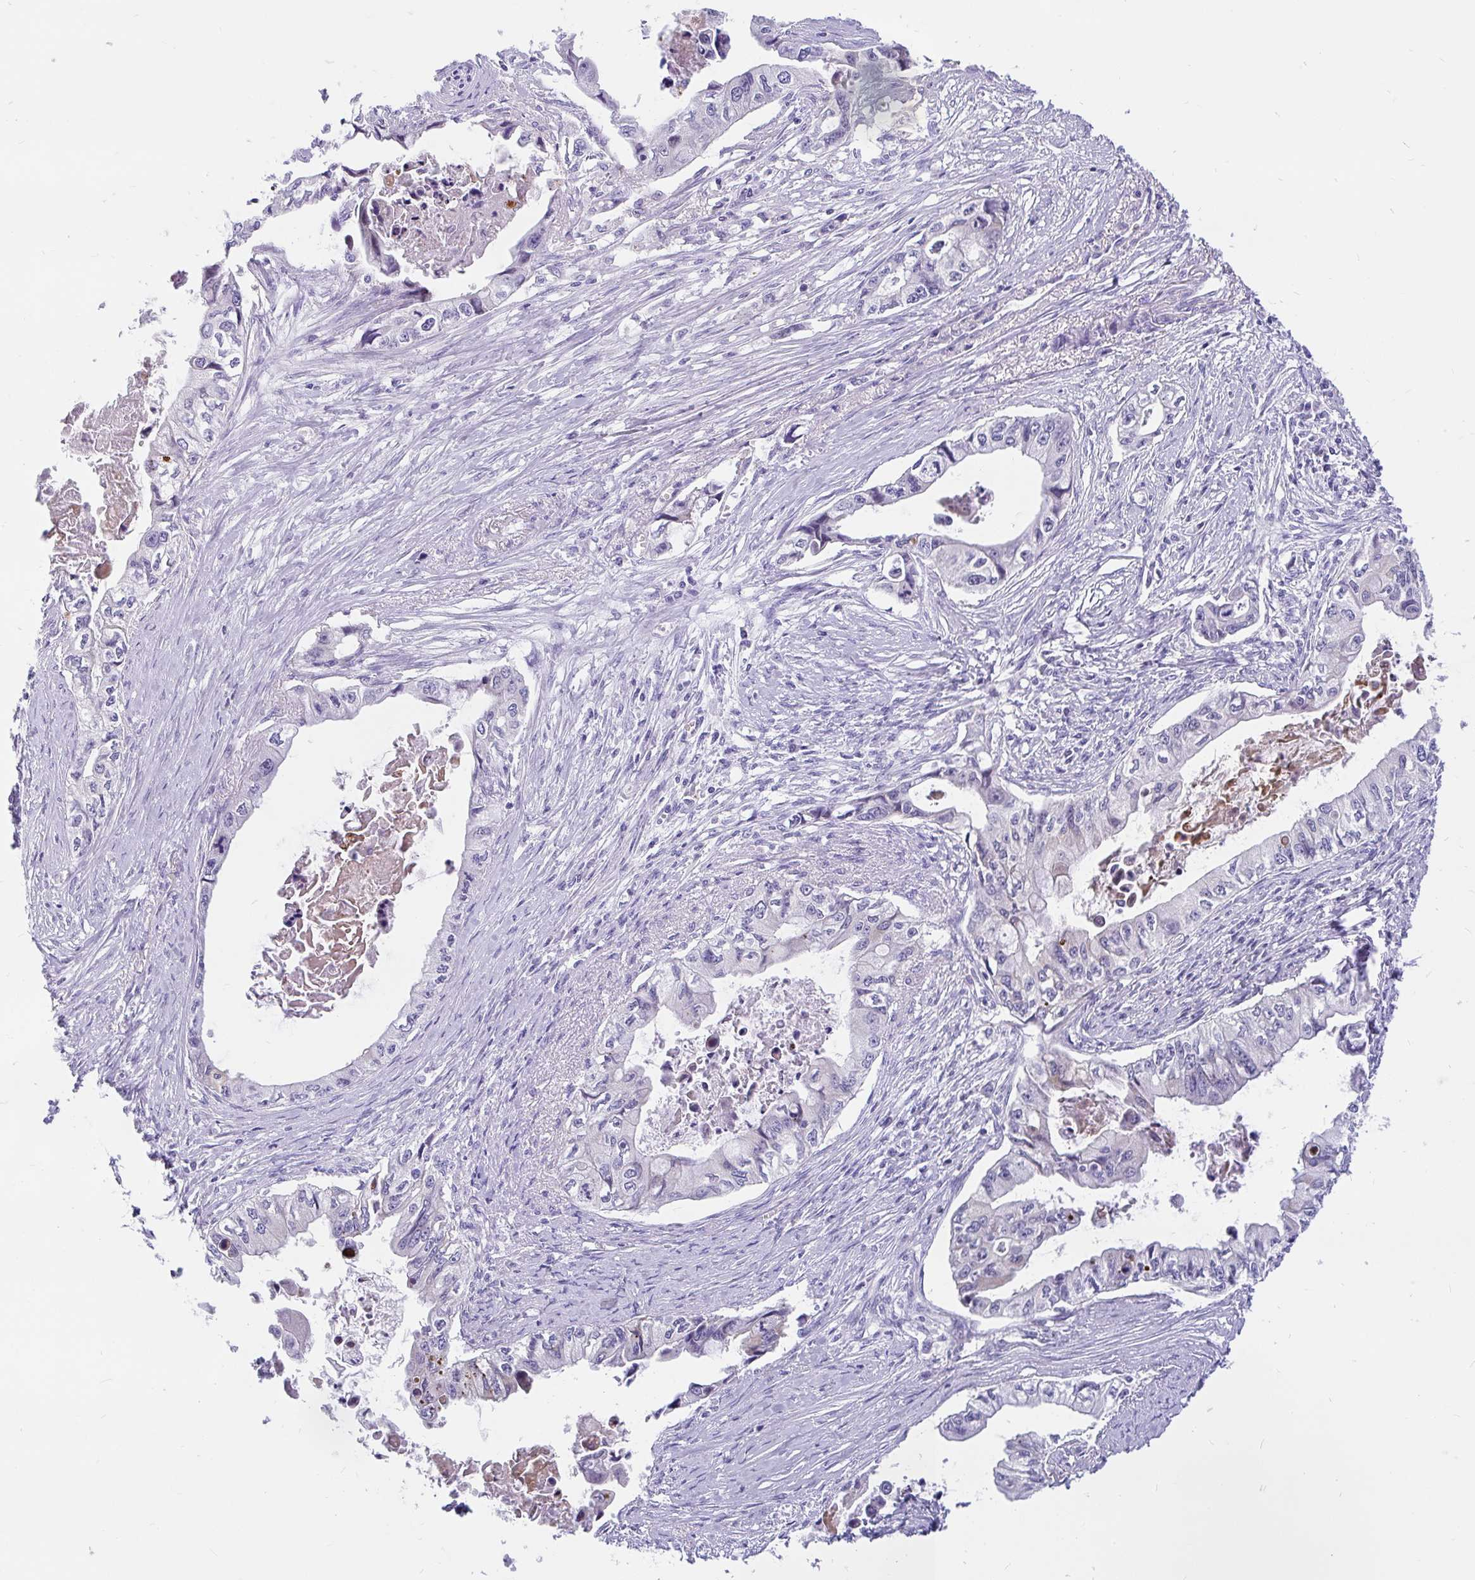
{"staining": {"intensity": "negative", "quantity": "none", "location": "none"}, "tissue": "pancreatic cancer", "cell_type": "Tumor cells", "image_type": "cancer", "snomed": [{"axis": "morphology", "description": "Adenocarcinoma, NOS"}, {"axis": "topography", "description": "Pancreas"}], "caption": "This is an immunohistochemistry (IHC) histopathology image of human pancreatic cancer (adenocarcinoma). There is no expression in tumor cells.", "gene": "KIAA2013", "patient": {"sex": "male", "age": 66}}